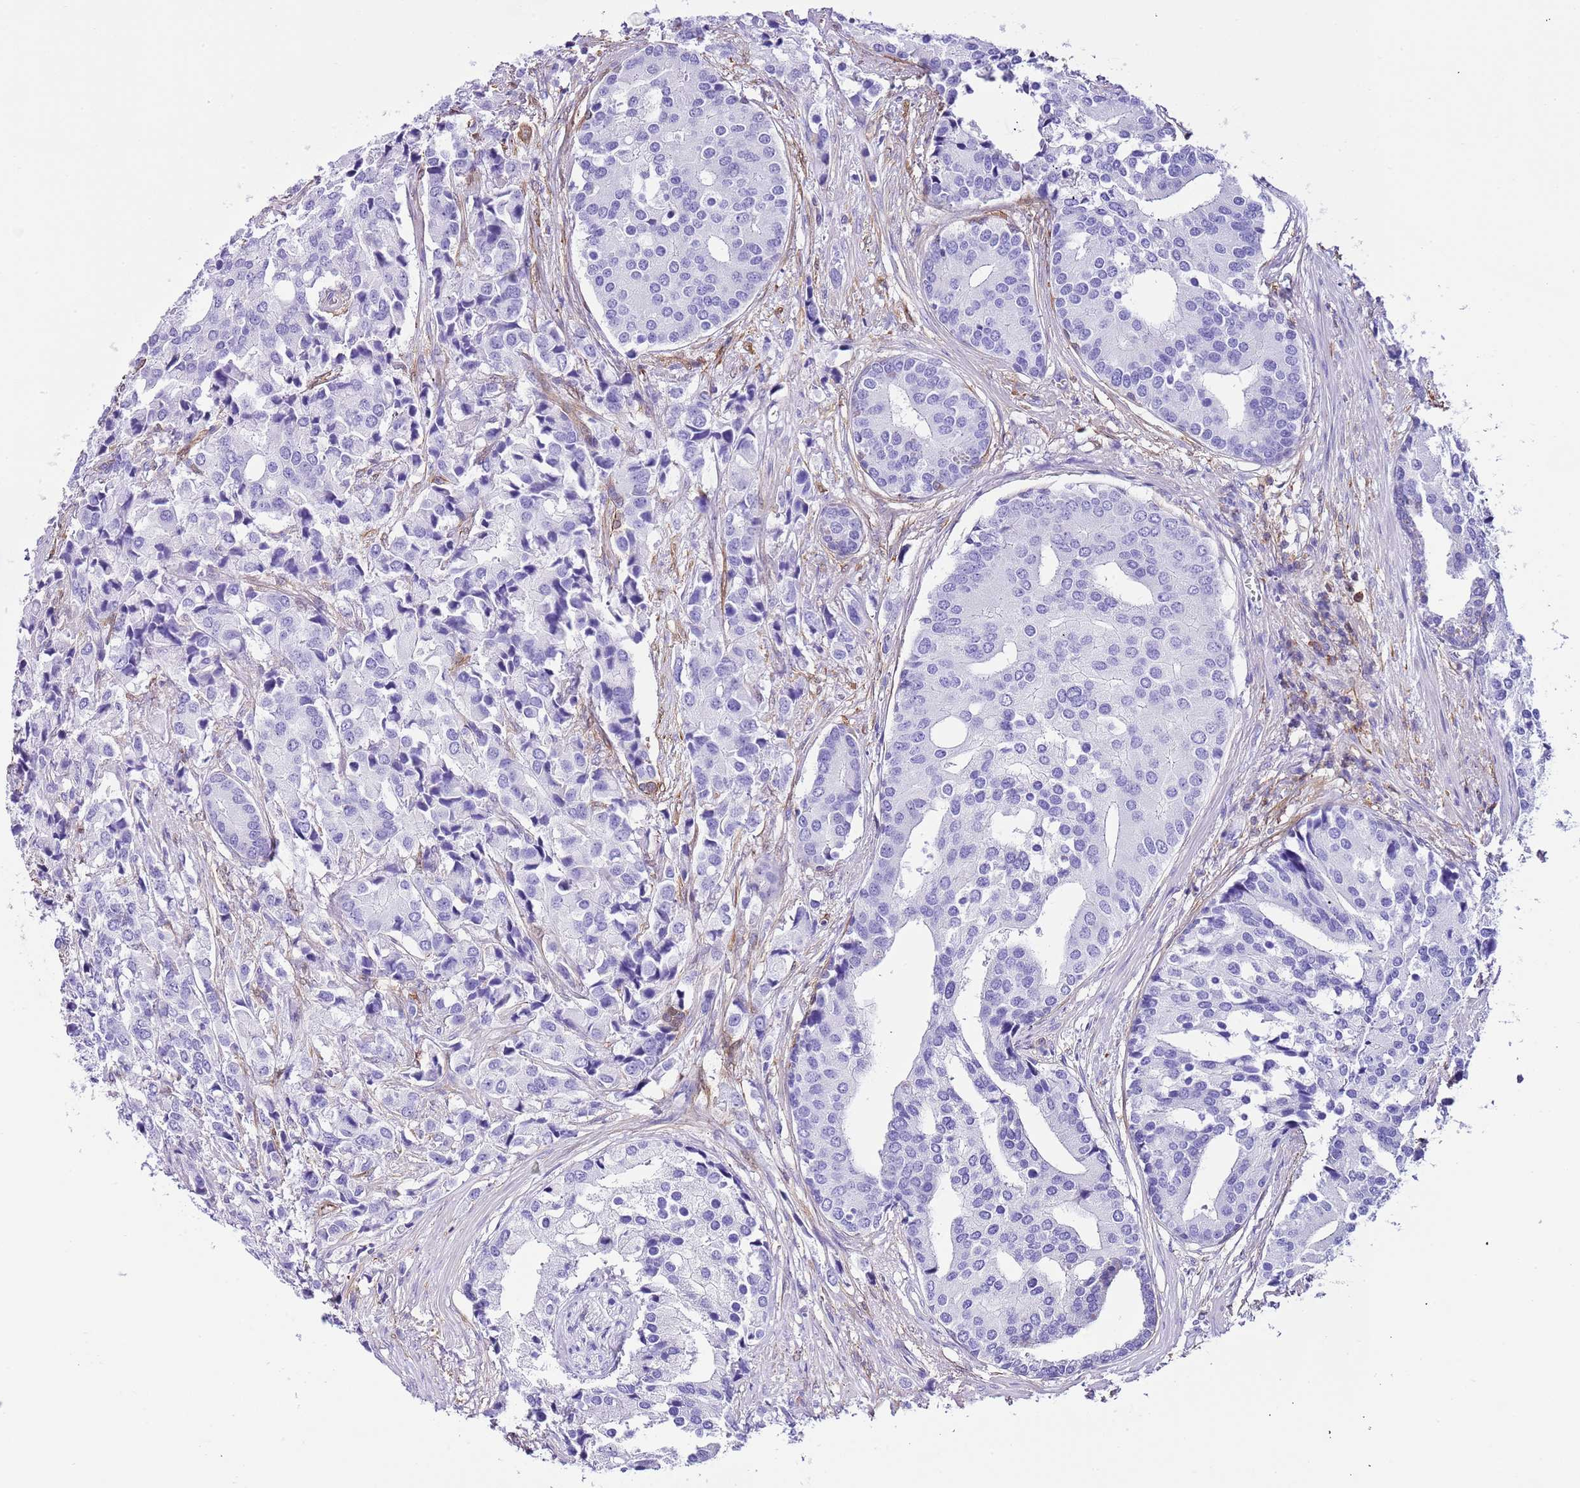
{"staining": {"intensity": "negative", "quantity": "none", "location": "none"}, "tissue": "prostate cancer", "cell_type": "Tumor cells", "image_type": "cancer", "snomed": [{"axis": "morphology", "description": "Adenocarcinoma, High grade"}, {"axis": "topography", "description": "Prostate"}], "caption": "IHC micrograph of high-grade adenocarcinoma (prostate) stained for a protein (brown), which shows no positivity in tumor cells. (Immunohistochemistry (ihc), brightfield microscopy, high magnification).", "gene": "CNN2", "patient": {"sex": "male", "age": 62}}